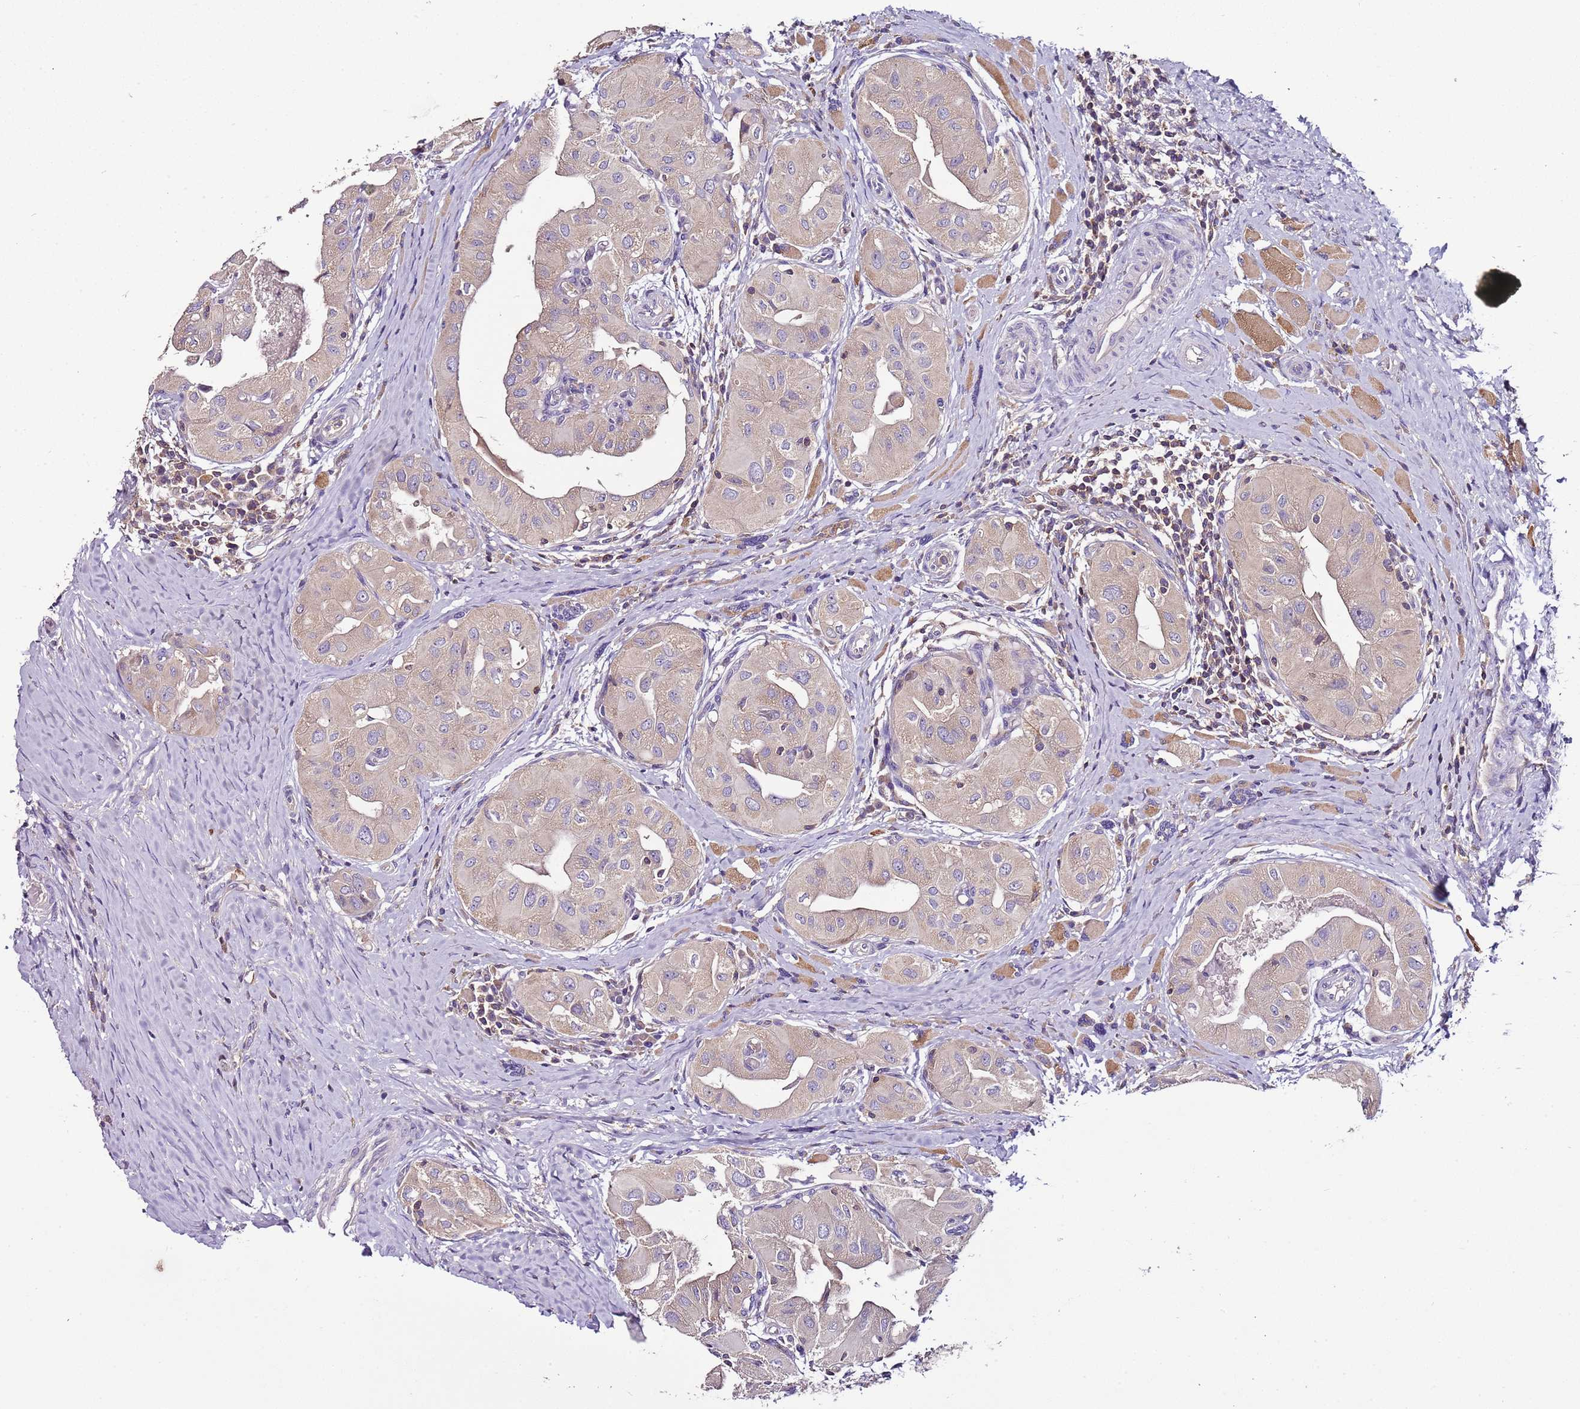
{"staining": {"intensity": "weak", "quantity": "<25%", "location": "cytoplasmic/membranous"}, "tissue": "thyroid cancer", "cell_type": "Tumor cells", "image_type": "cancer", "snomed": [{"axis": "morphology", "description": "Papillary adenocarcinoma, NOS"}, {"axis": "topography", "description": "Thyroid gland"}], "caption": "Tumor cells are negative for protein expression in human thyroid papillary adenocarcinoma. (Brightfield microscopy of DAB (3,3'-diaminobenzidine) immunohistochemistry (IHC) at high magnification).", "gene": "IGIP", "patient": {"sex": "female", "age": 59}}